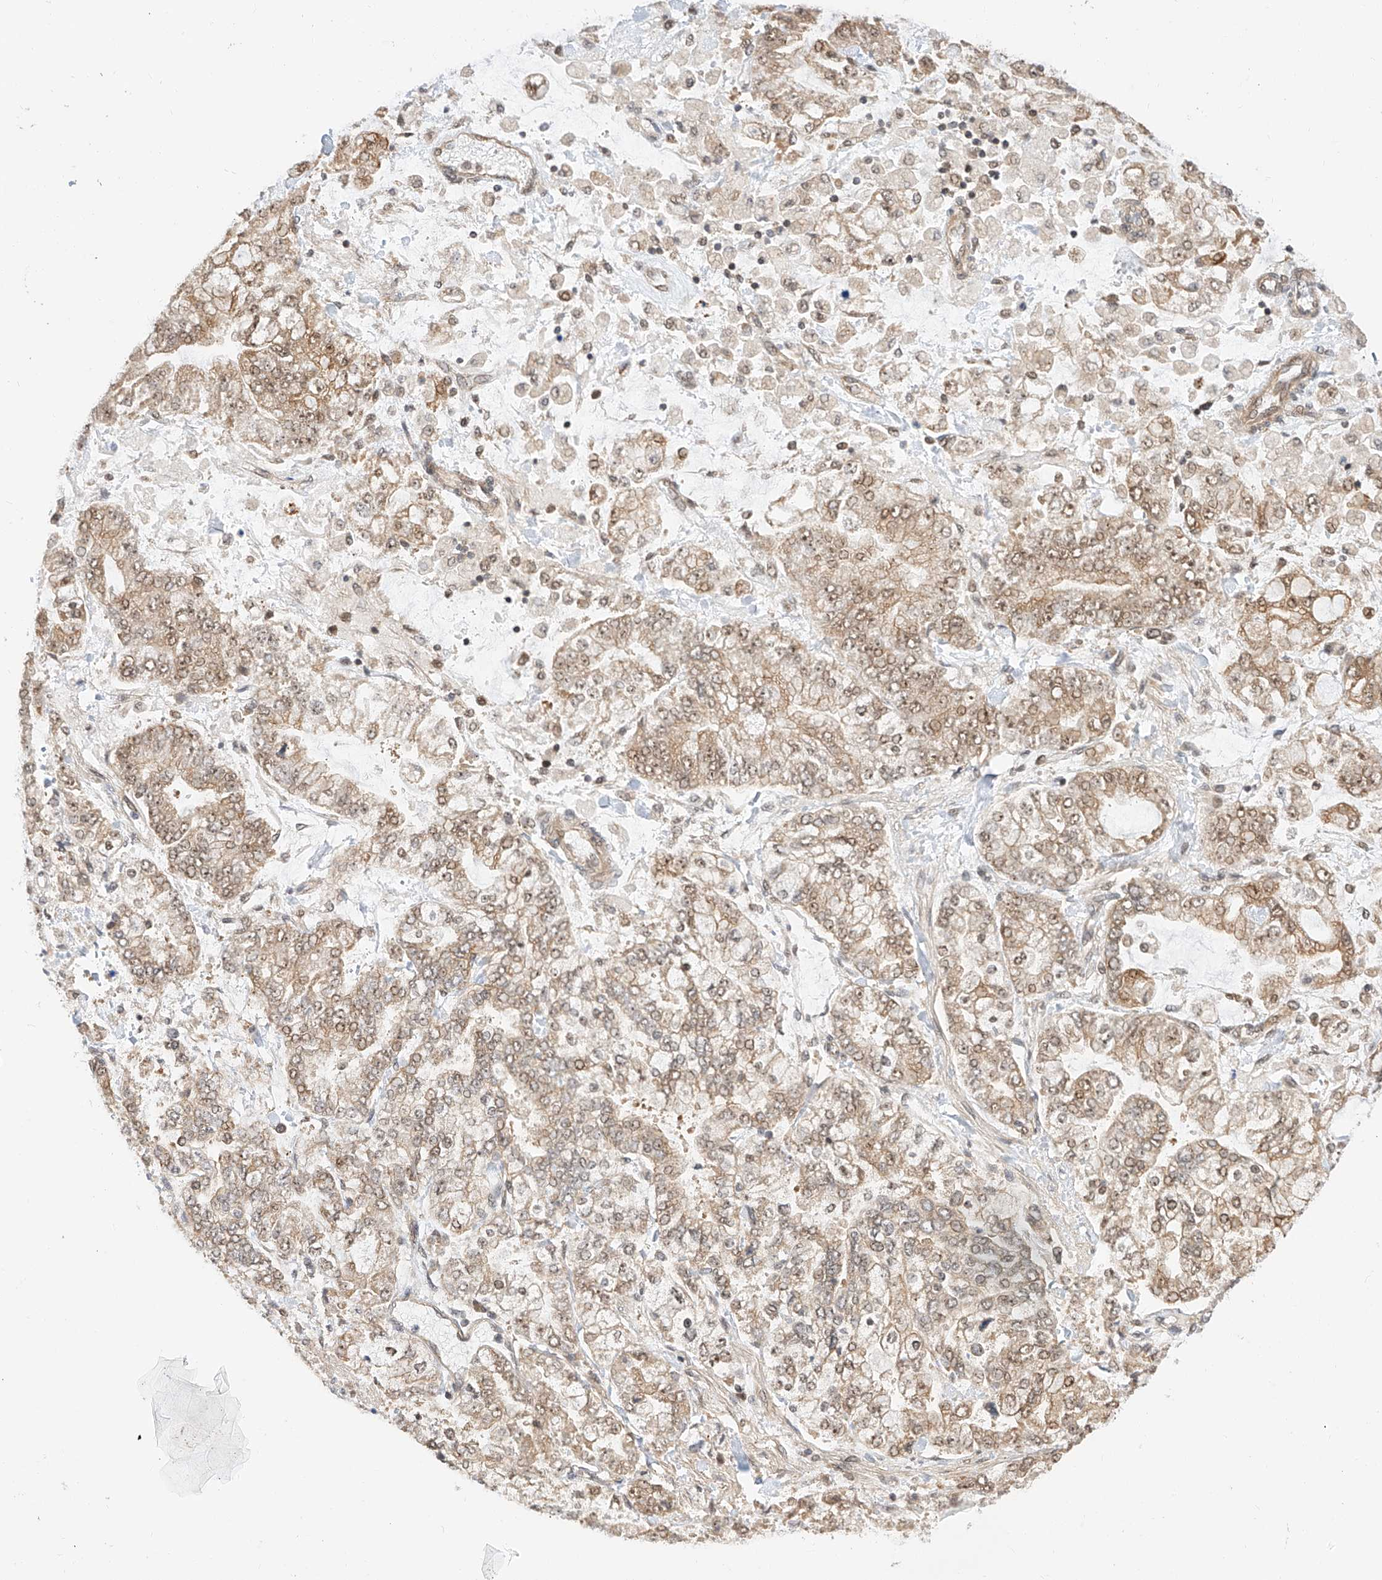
{"staining": {"intensity": "weak", "quantity": ">75%", "location": "cytoplasmic/membranous,nuclear"}, "tissue": "stomach cancer", "cell_type": "Tumor cells", "image_type": "cancer", "snomed": [{"axis": "morphology", "description": "Normal tissue, NOS"}, {"axis": "morphology", "description": "Adenocarcinoma, NOS"}, {"axis": "topography", "description": "Stomach, upper"}, {"axis": "topography", "description": "Stomach"}], "caption": "Human adenocarcinoma (stomach) stained for a protein (brown) reveals weak cytoplasmic/membranous and nuclear positive staining in approximately >75% of tumor cells.", "gene": "EIF4H", "patient": {"sex": "male", "age": 76}}